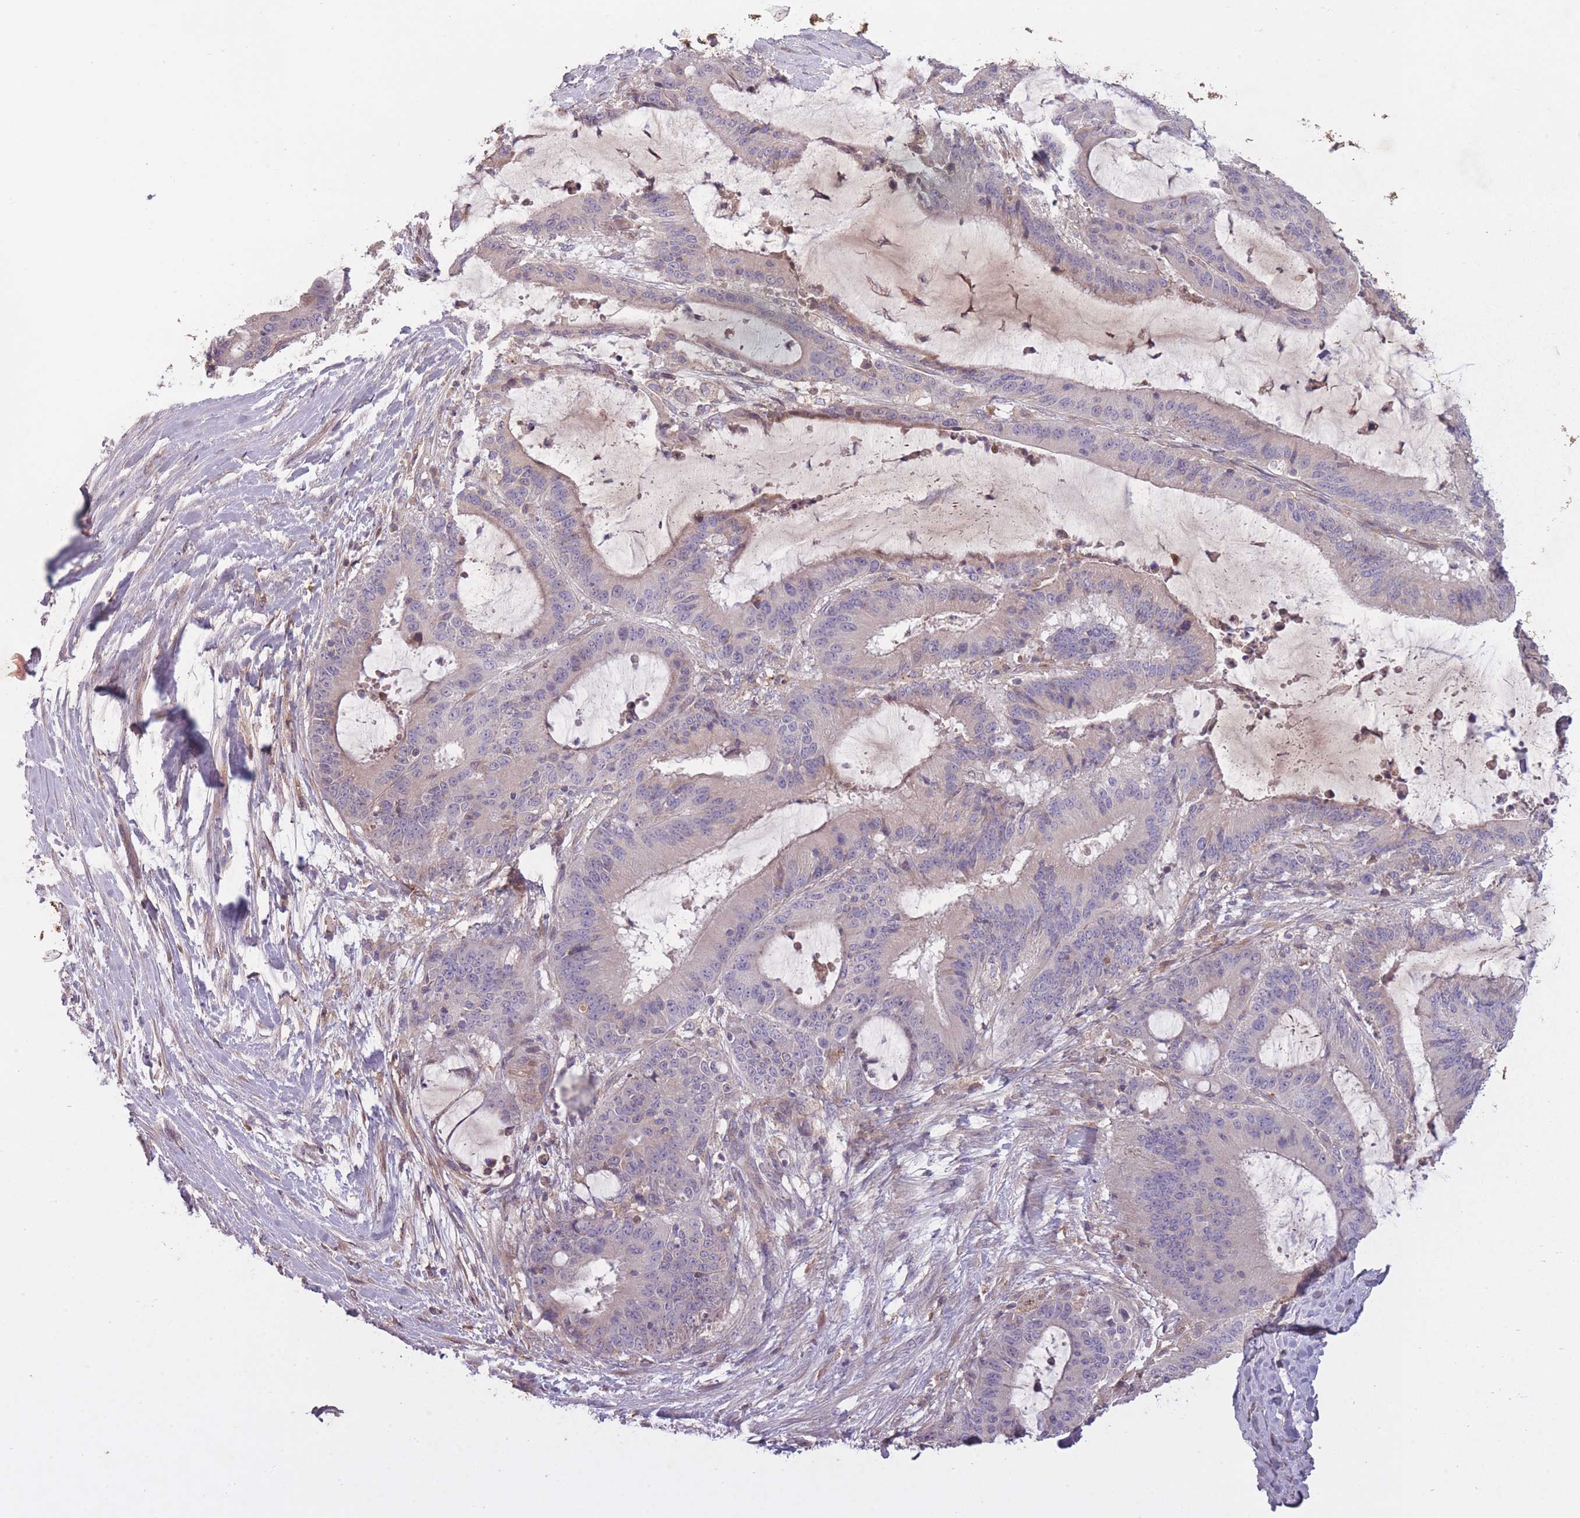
{"staining": {"intensity": "negative", "quantity": "none", "location": "none"}, "tissue": "liver cancer", "cell_type": "Tumor cells", "image_type": "cancer", "snomed": [{"axis": "morphology", "description": "Normal tissue, NOS"}, {"axis": "morphology", "description": "Cholangiocarcinoma"}, {"axis": "topography", "description": "Liver"}, {"axis": "topography", "description": "Peripheral nerve tissue"}], "caption": "IHC image of neoplastic tissue: cholangiocarcinoma (liver) stained with DAB (3,3'-diaminobenzidine) demonstrates no significant protein staining in tumor cells.", "gene": "OR2V2", "patient": {"sex": "female", "age": 73}}